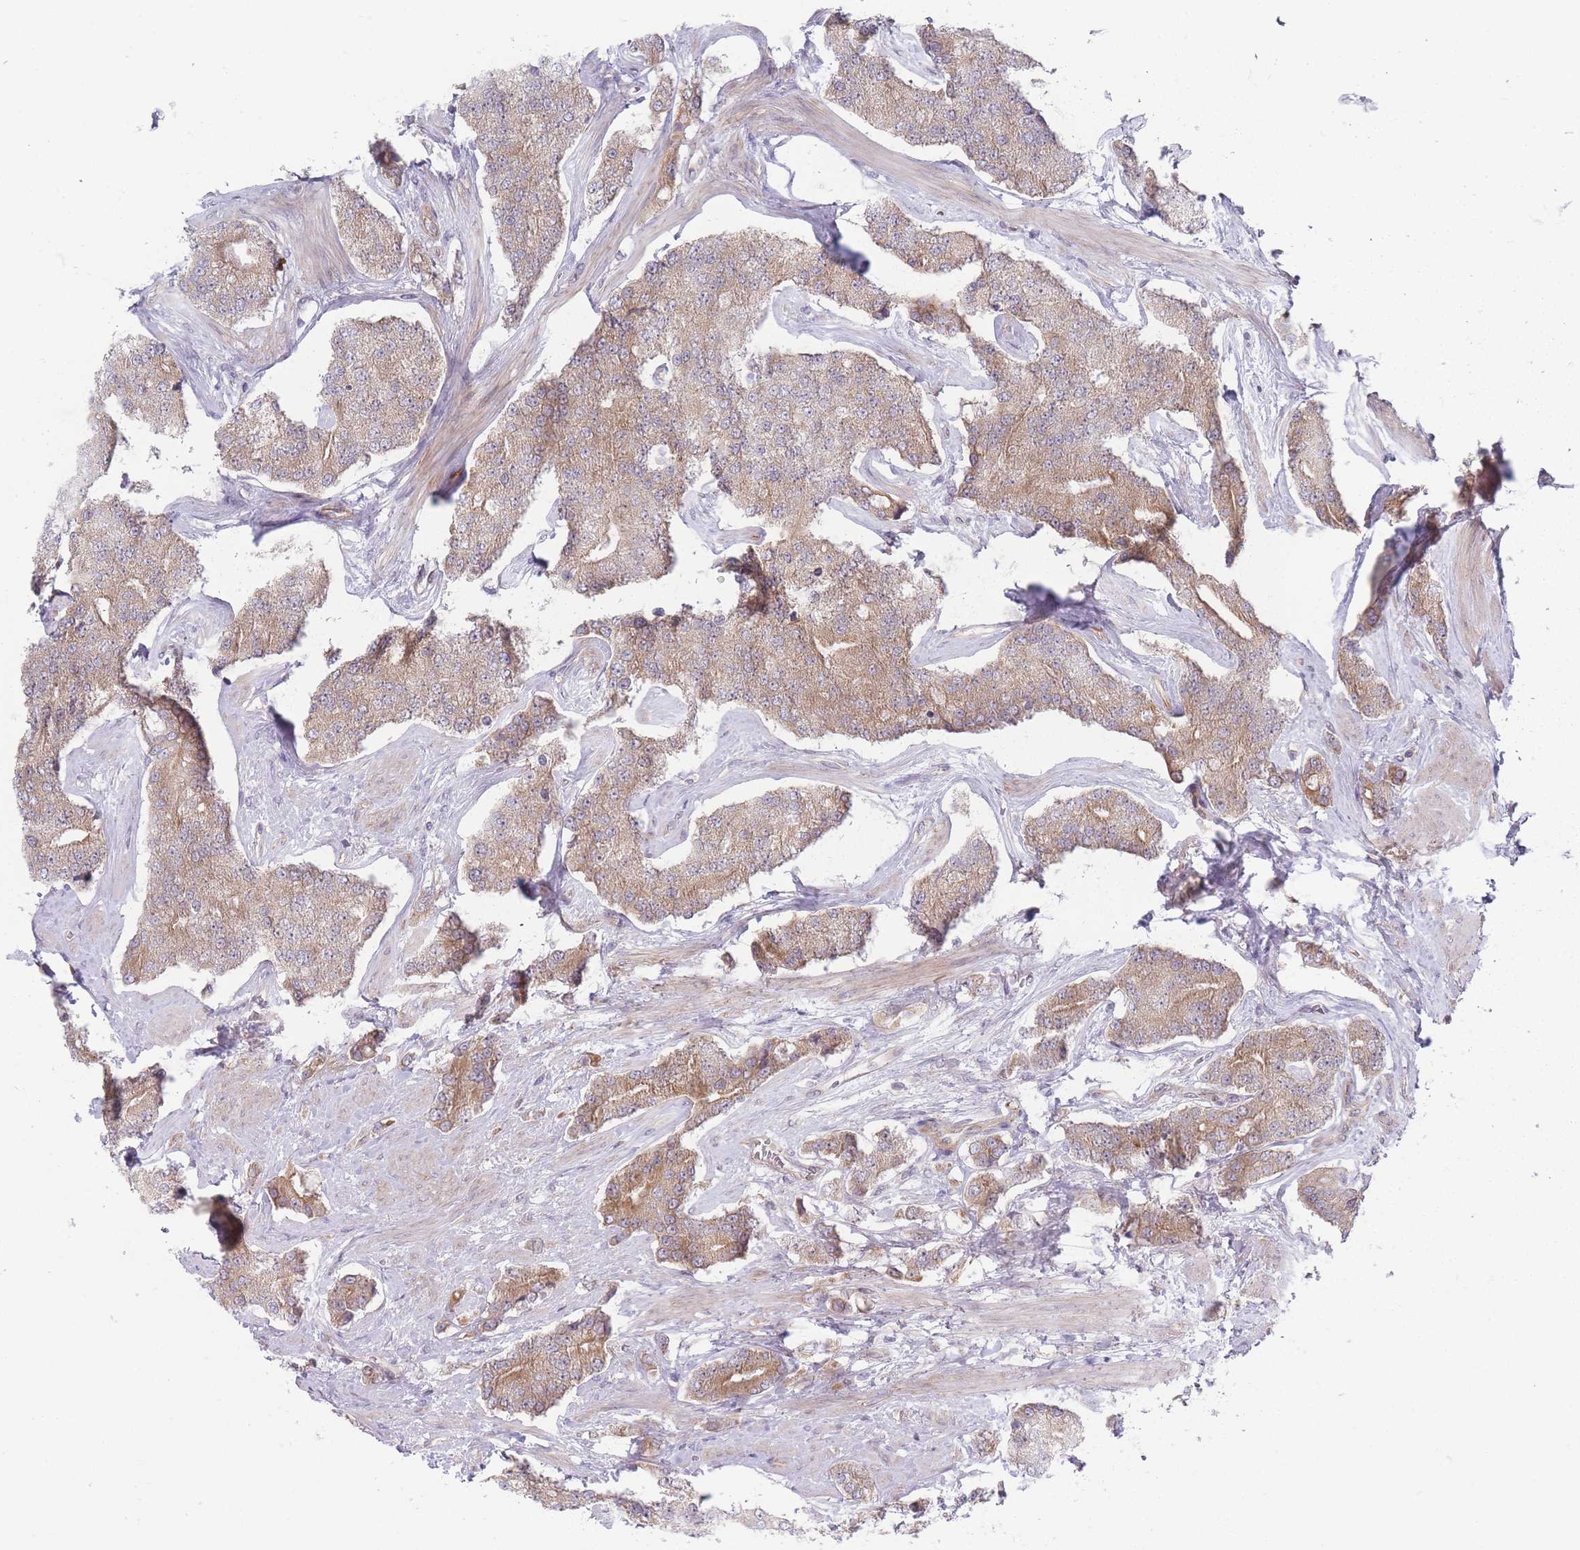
{"staining": {"intensity": "moderate", "quantity": ">75%", "location": "cytoplasmic/membranous"}, "tissue": "prostate cancer", "cell_type": "Tumor cells", "image_type": "cancer", "snomed": [{"axis": "morphology", "description": "Adenocarcinoma, High grade"}, {"axis": "topography", "description": "Prostate"}], "caption": "Immunohistochemistry (DAB) staining of human high-grade adenocarcinoma (prostate) displays moderate cytoplasmic/membranous protein staining in about >75% of tumor cells.", "gene": "VRK2", "patient": {"sex": "male", "age": 71}}